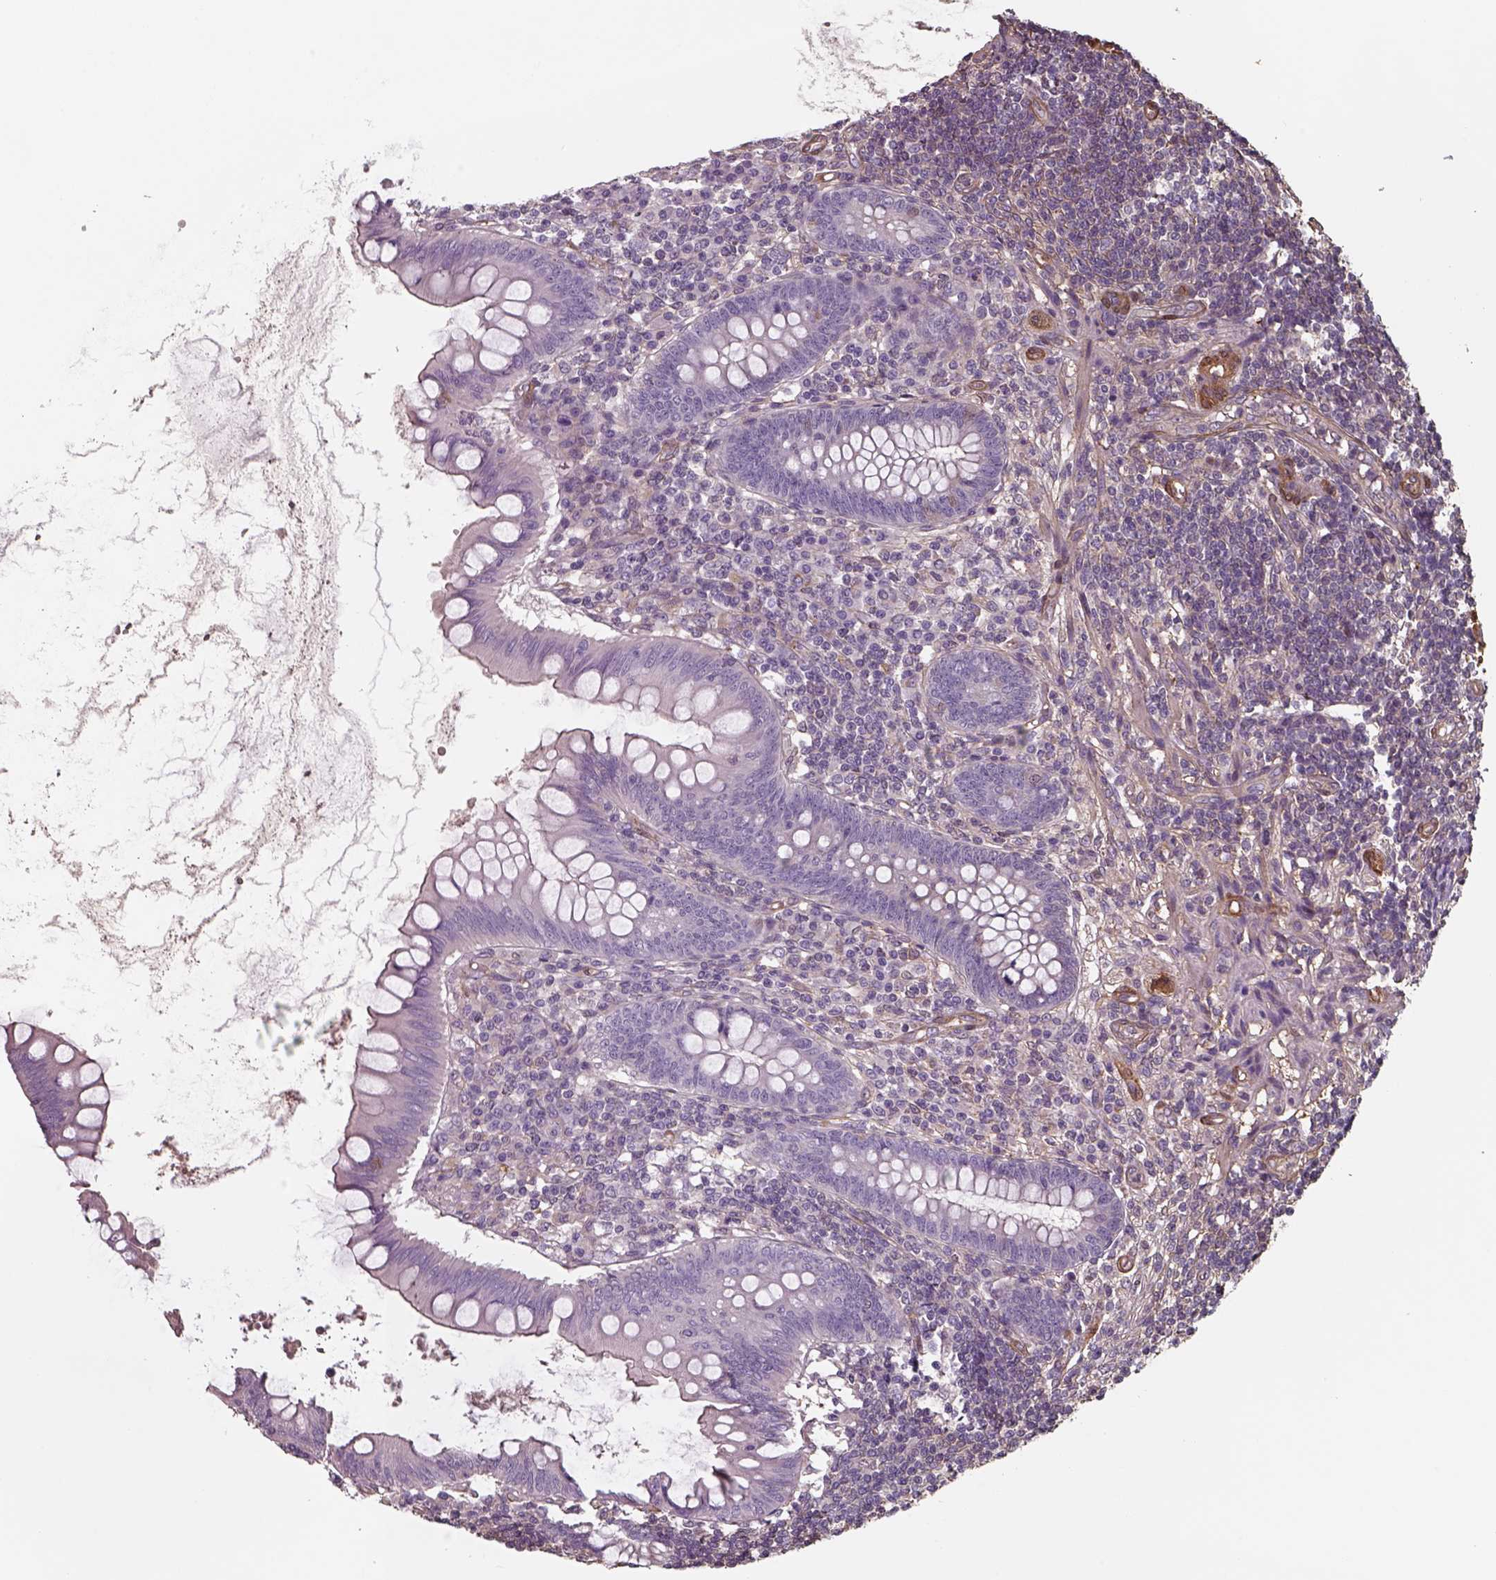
{"staining": {"intensity": "negative", "quantity": "none", "location": "none"}, "tissue": "appendix", "cell_type": "Glandular cells", "image_type": "normal", "snomed": [{"axis": "morphology", "description": "Normal tissue, NOS"}, {"axis": "topography", "description": "Appendix"}], "caption": "Appendix stained for a protein using immunohistochemistry demonstrates no expression glandular cells.", "gene": "ISYNA1", "patient": {"sex": "female", "age": 57}}